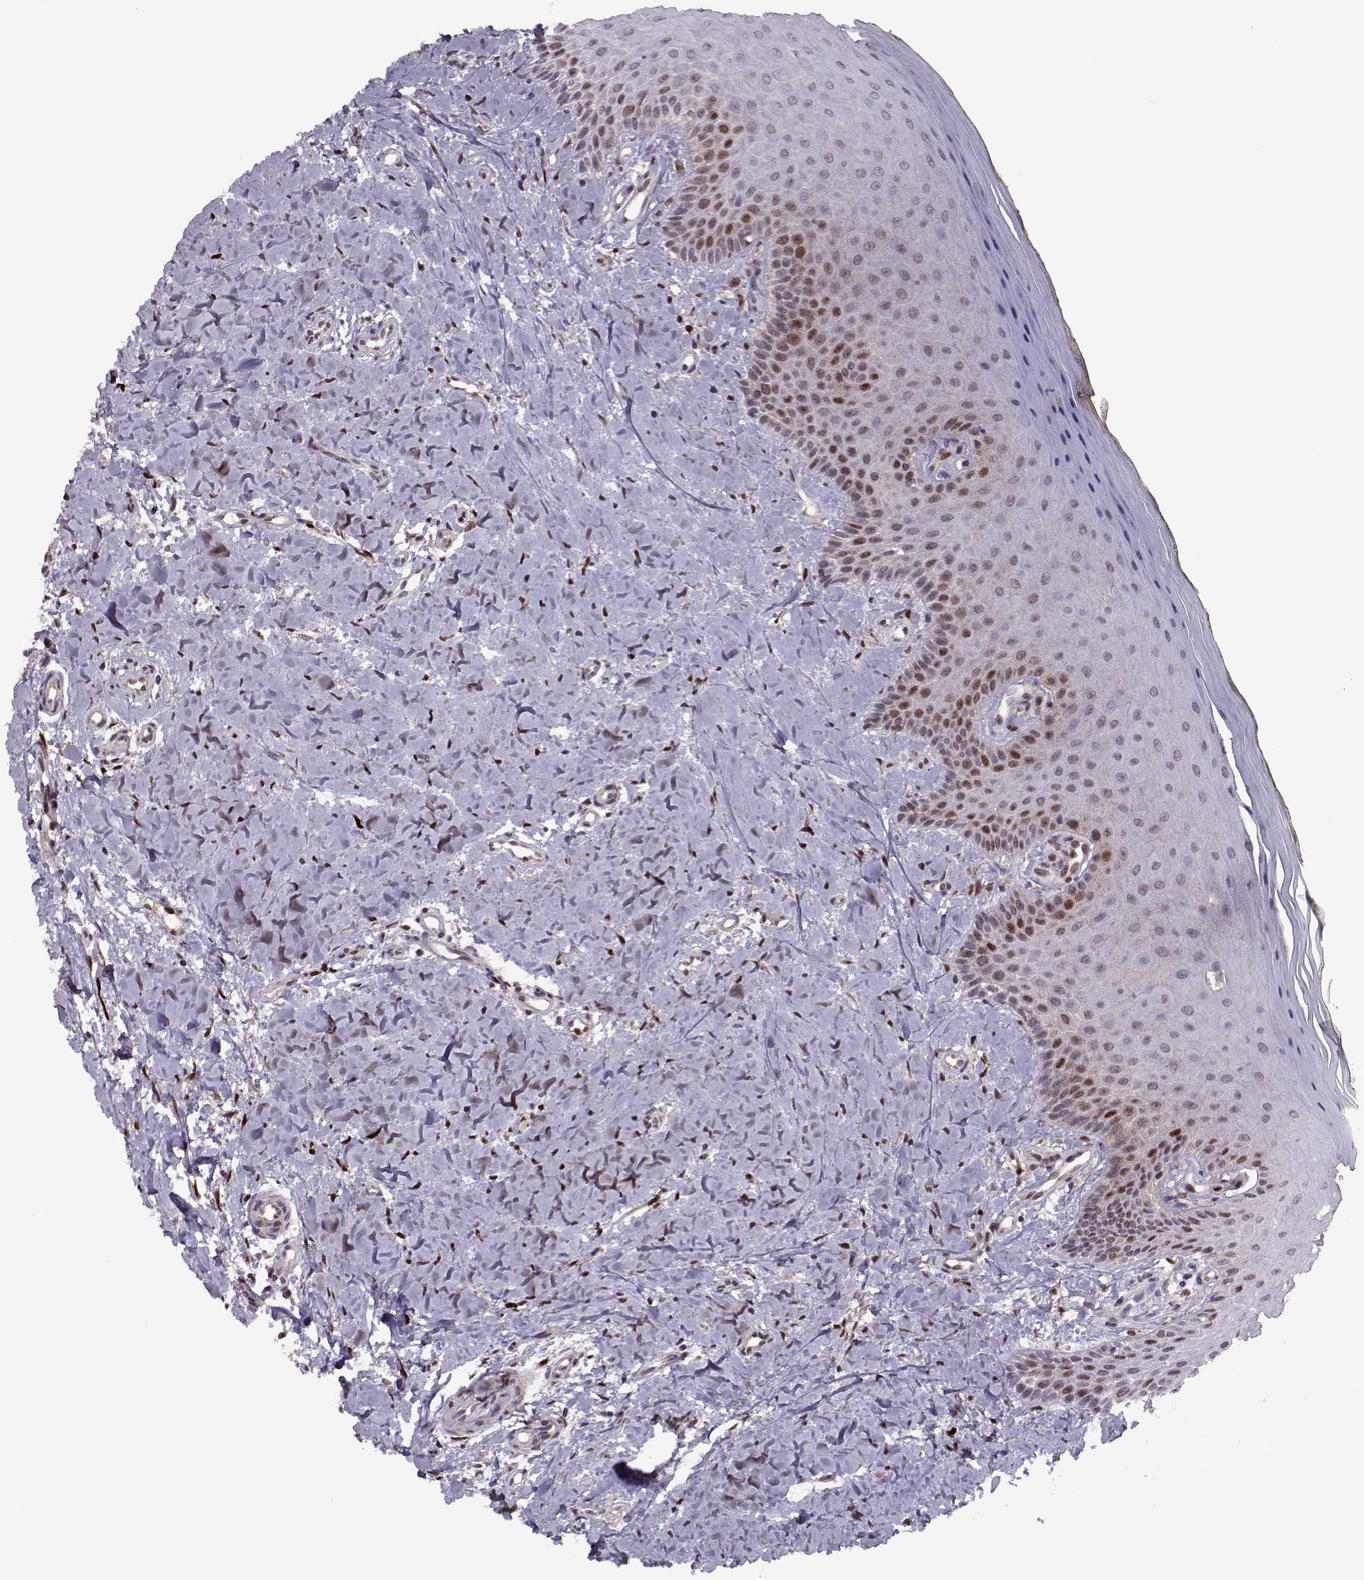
{"staining": {"intensity": "moderate", "quantity": "<25%", "location": "nuclear"}, "tissue": "oral mucosa", "cell_type": "Squamous epithelial cells", "image_type": "normal", "snomed": [{"axis": "morphology", "description": "Normal tissue, NOS"}, {"axis": "topography", "description": "Oral tissue"}], "caption": "Immunohistochemical staining of benign human oral mucosa exhibits moderate nuclear protein staining in approximately <25% of squamous epithelial cells.", "gene": "CDK4", "patient": {"sex": "female", "age": 43}}